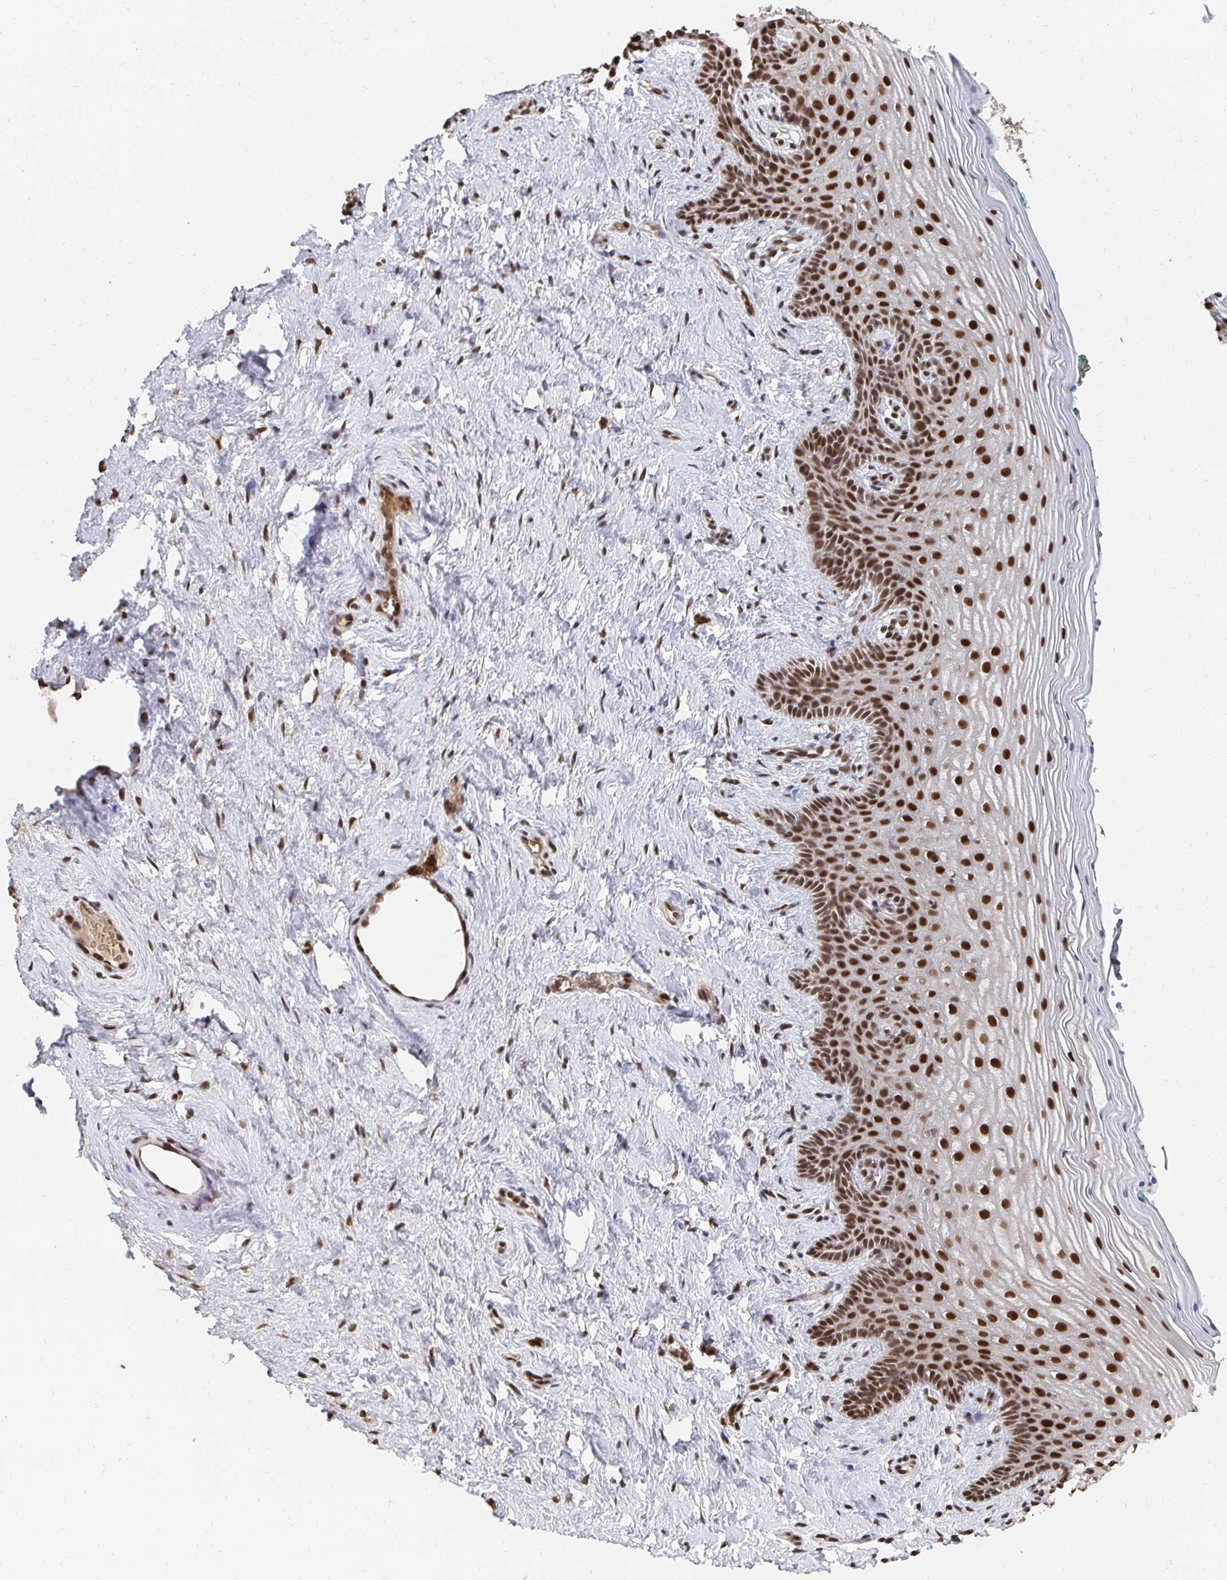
{"staining": {"intensity": "strong", "quantity": ">75%", "location": "nuclear"}, "tissue": "vagina", "cell_type": "Squamous epithelial cells", "image_type": "normal", "snomed": [{"axis": "morphology", "description": "Normal tissue, NOS"}, {"axis": "topography", "description": "Vagina"}], "caption": "Protein expression analysis of normal vagina displays strong nuclear positivity in approximately >75% of squamous epithelial cells.", "gene": "GTF3C6", "patient": {"sex": "female", "age": 45}}